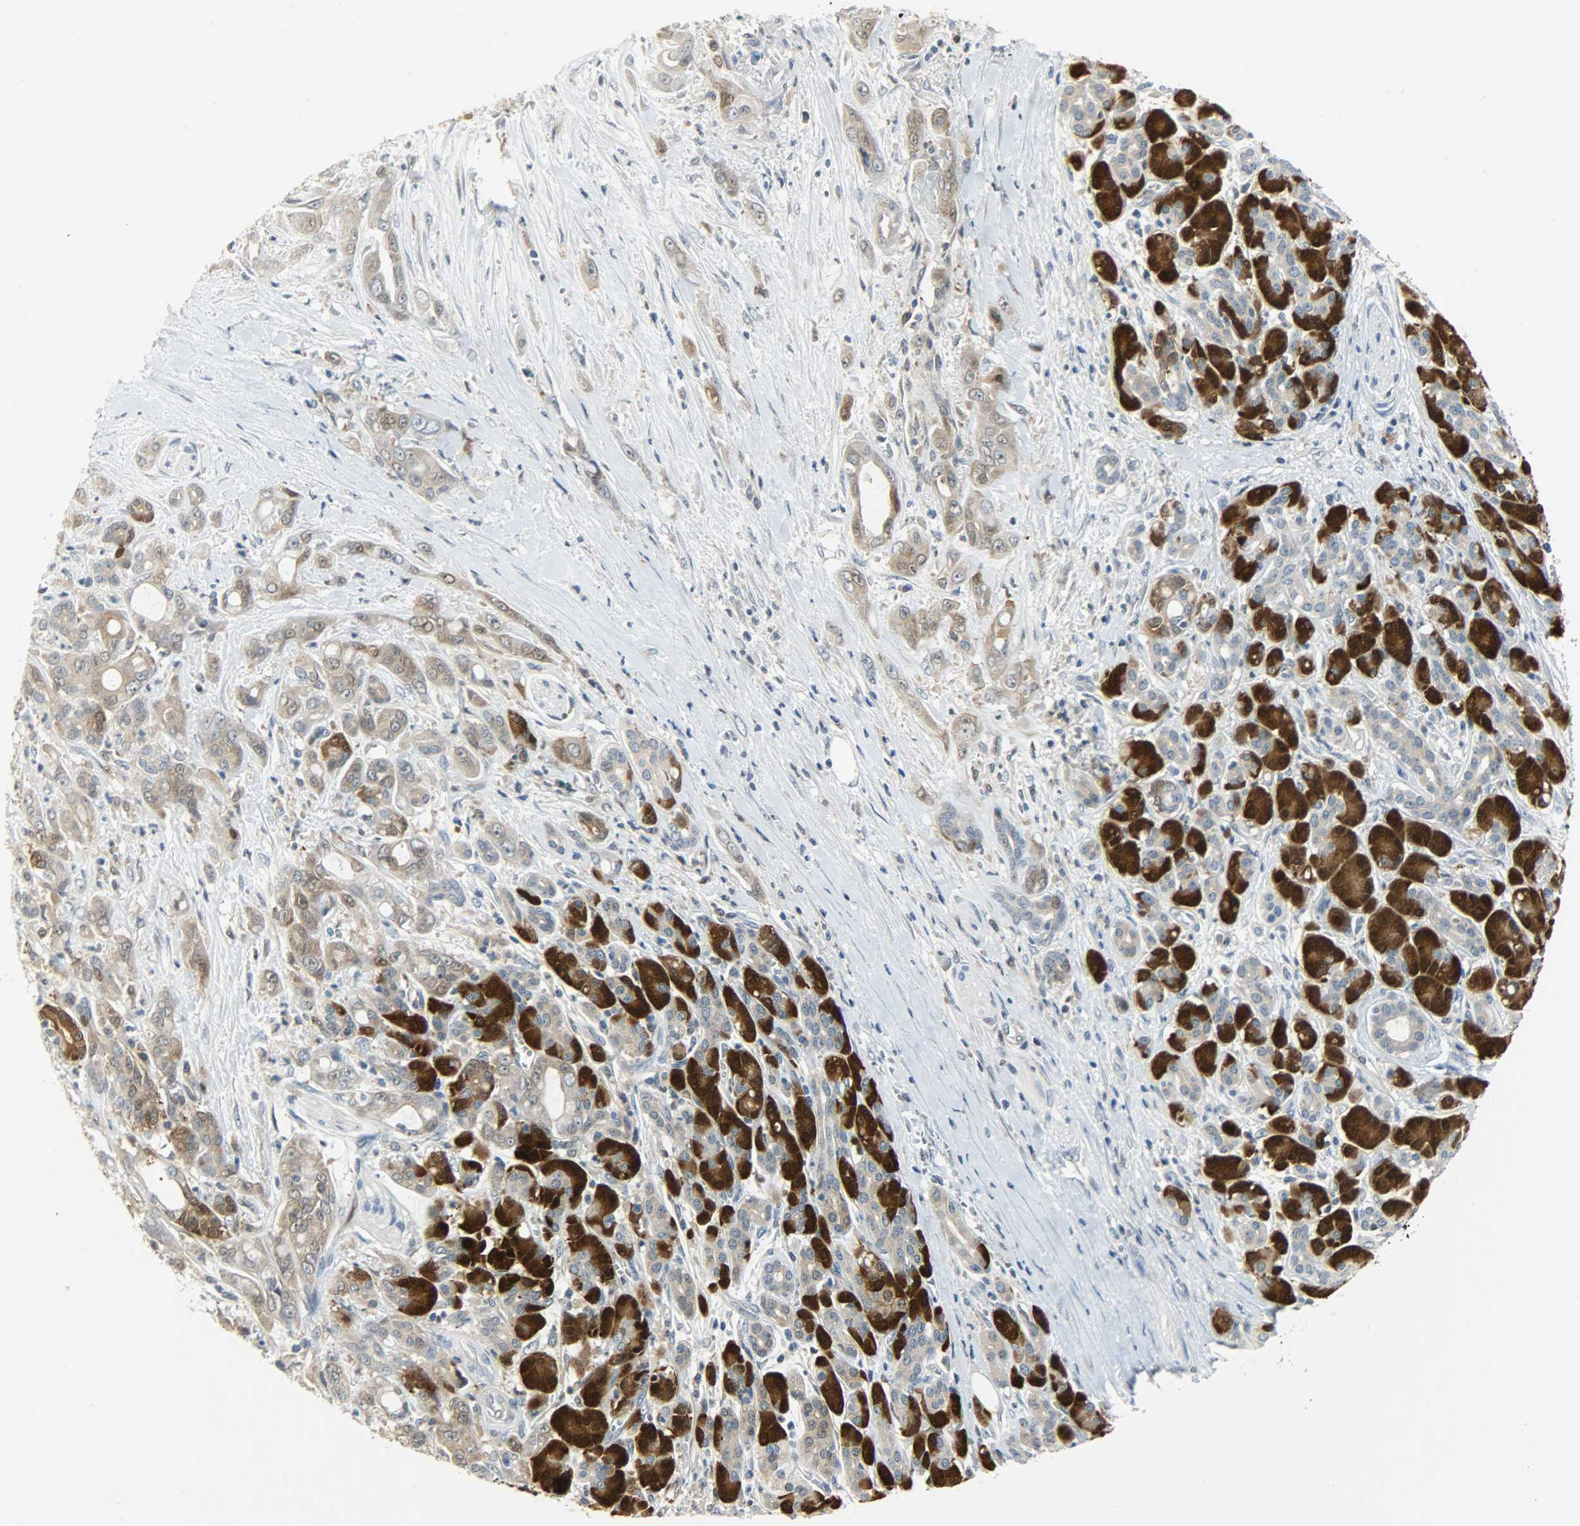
{"staining": {"intensity": "moderate", "quantity": ">75%", "location": "cytoplasmic/membranous"}, "tissue": "pancreatic cancer", "cell_type": "Tumor cells", "image_type": "cancer", "snomed": [{"axis": "morphology", "description": "Adenocarcinoma, NOS"}, {"axis": "topography", "description": "Pancreas"}], "caption": "Human pancreatic cancer (adenocarcinoma) stained with a brown dye exhibits moderate cytoplasmic/membranous positive expression in approximately >75% of tumor cells.", "gene": "EIF4EBP1", "patient": {"sex": "male", "age": 59}}